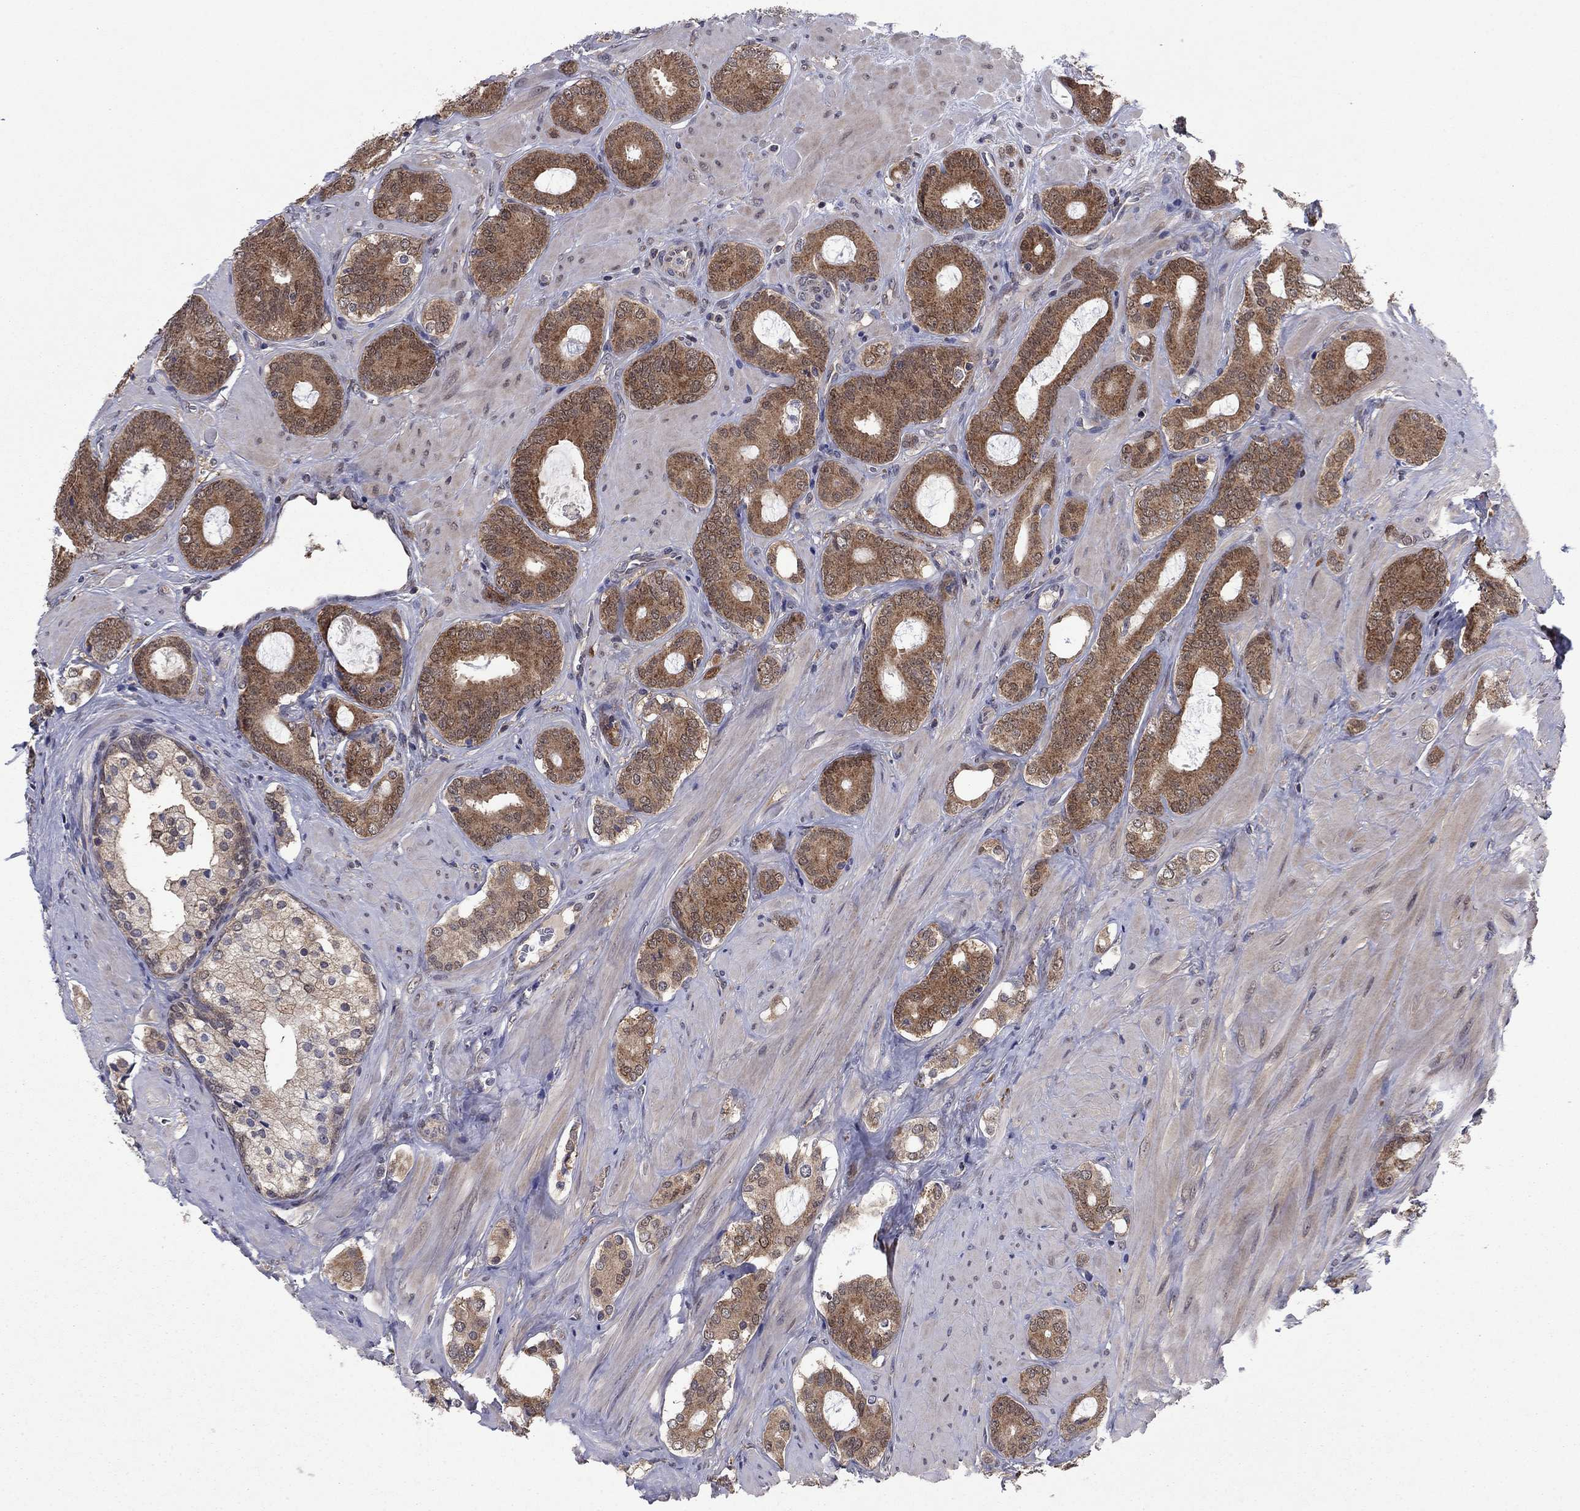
{"staining": {"intensity": "moderate", "quantity": ">75%", "location": "cytoplasmic/membranous"}, "tissue": "prostate cancer", "cell_type": "Tumor cells", "image_type": "cancer", "snomed": [{"axis": "morphology", "description": "Adenocarcinoma, NOS"}, {"axis": "topography", "description": "Prostate"}], "caption": "Prostate cancer stained with immunohistochemistry (IHC) exhibits moderate cytoplasmic/membranous staining in about >75% of tumor cells.", "gene": "GRHPR", "patient": {"sex": "male", "age": 55}}